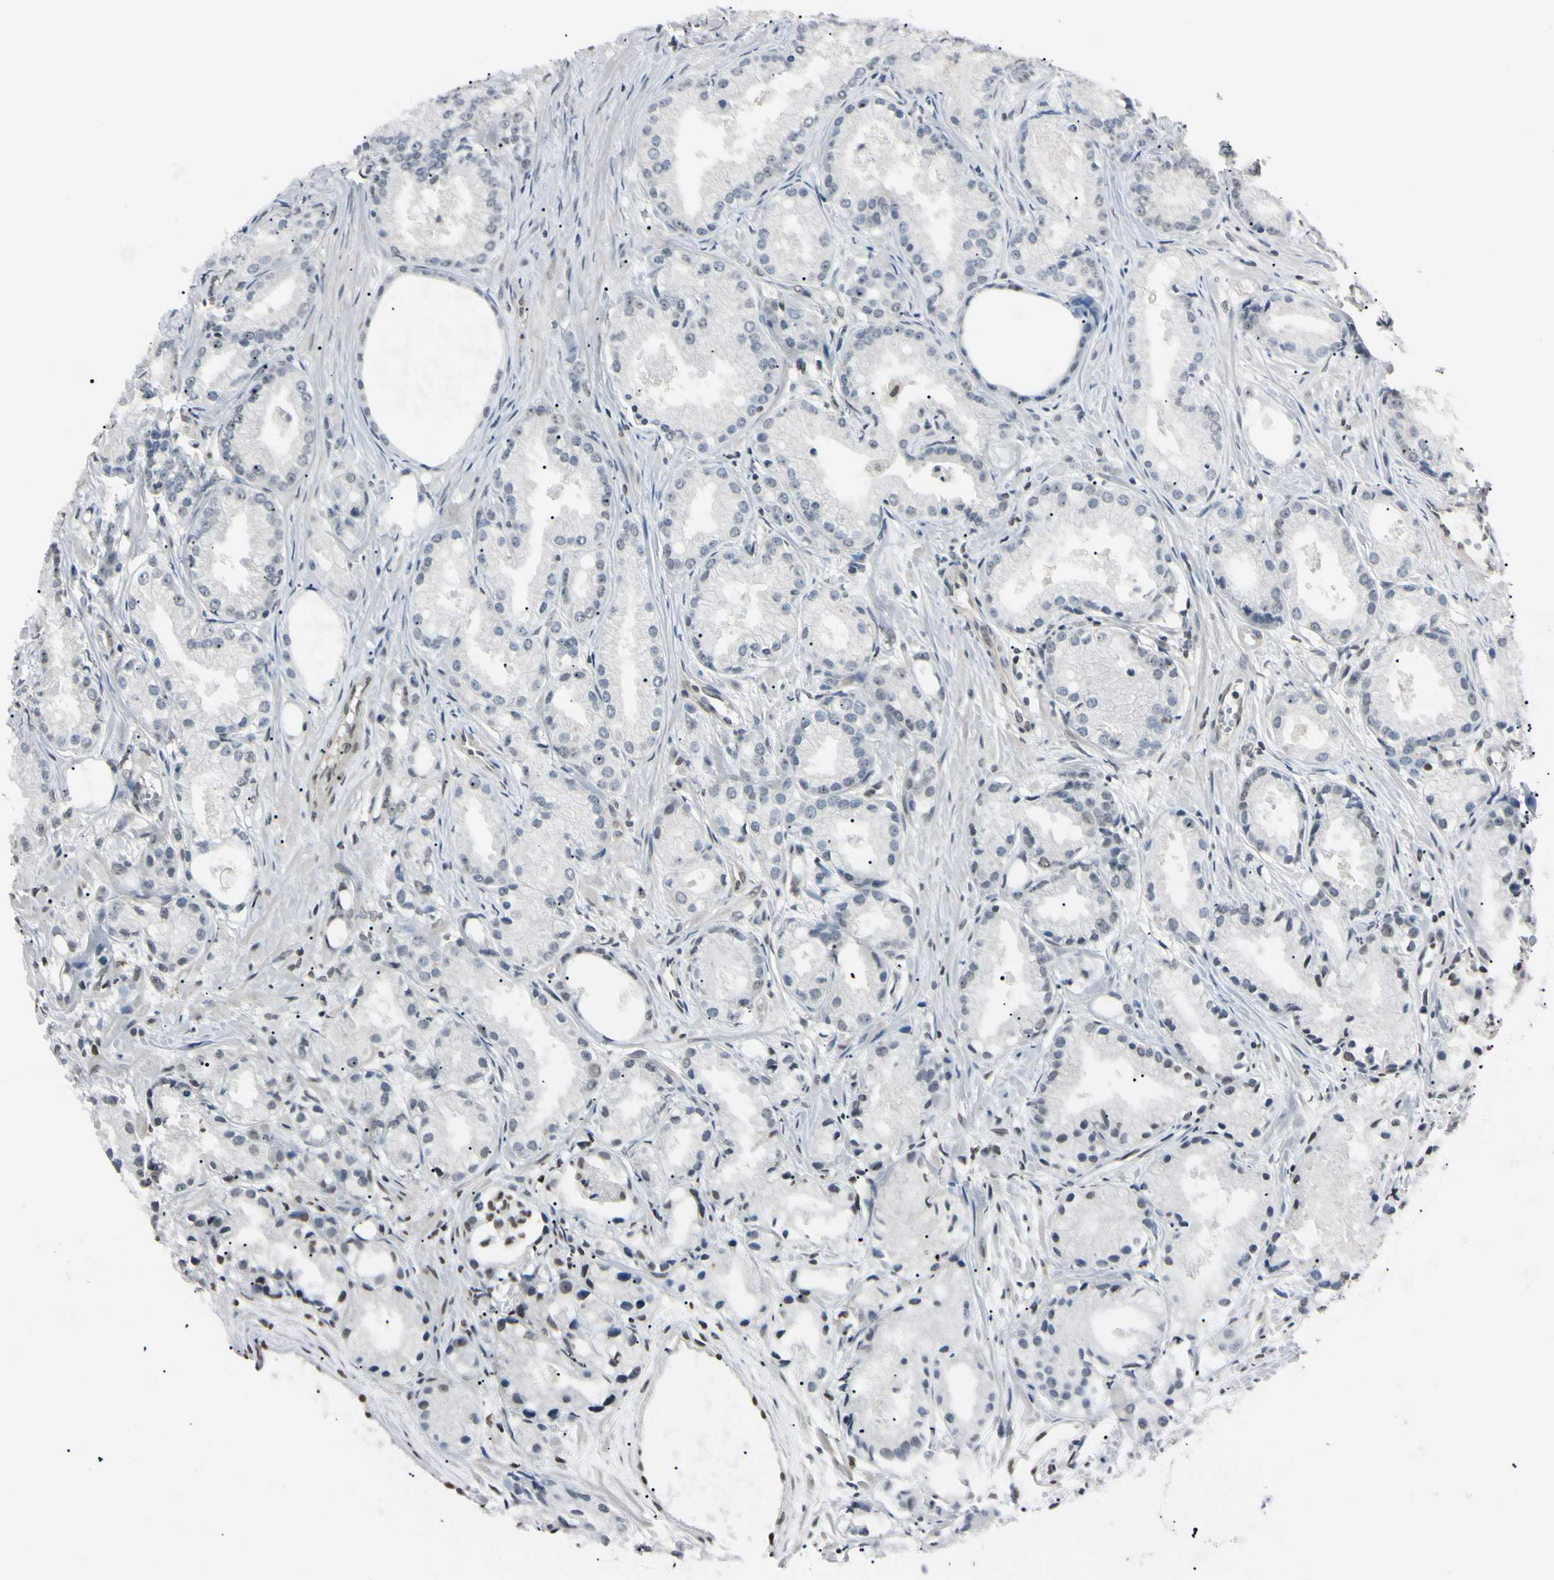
{"staining": {"intensity": "weak", "quantity": "25%-75%", "location": "nuclear"}, "tissue": "prostate cancer", "cell_type": "Tumor cells", "image_type": "cancer", "snomed": [{"axis": "morphology", "description": "Adenocarcinoma, Low grade"}, {"axis": "topography", "description": "Prostate"}], "caption": "Human prostate cancer stained with a brown dye displays weak nuclear positive expression in approximately 25%-75% of tumor cells.", "gene": "CDC45", "patient": {"sex": "male", "age": 72}}